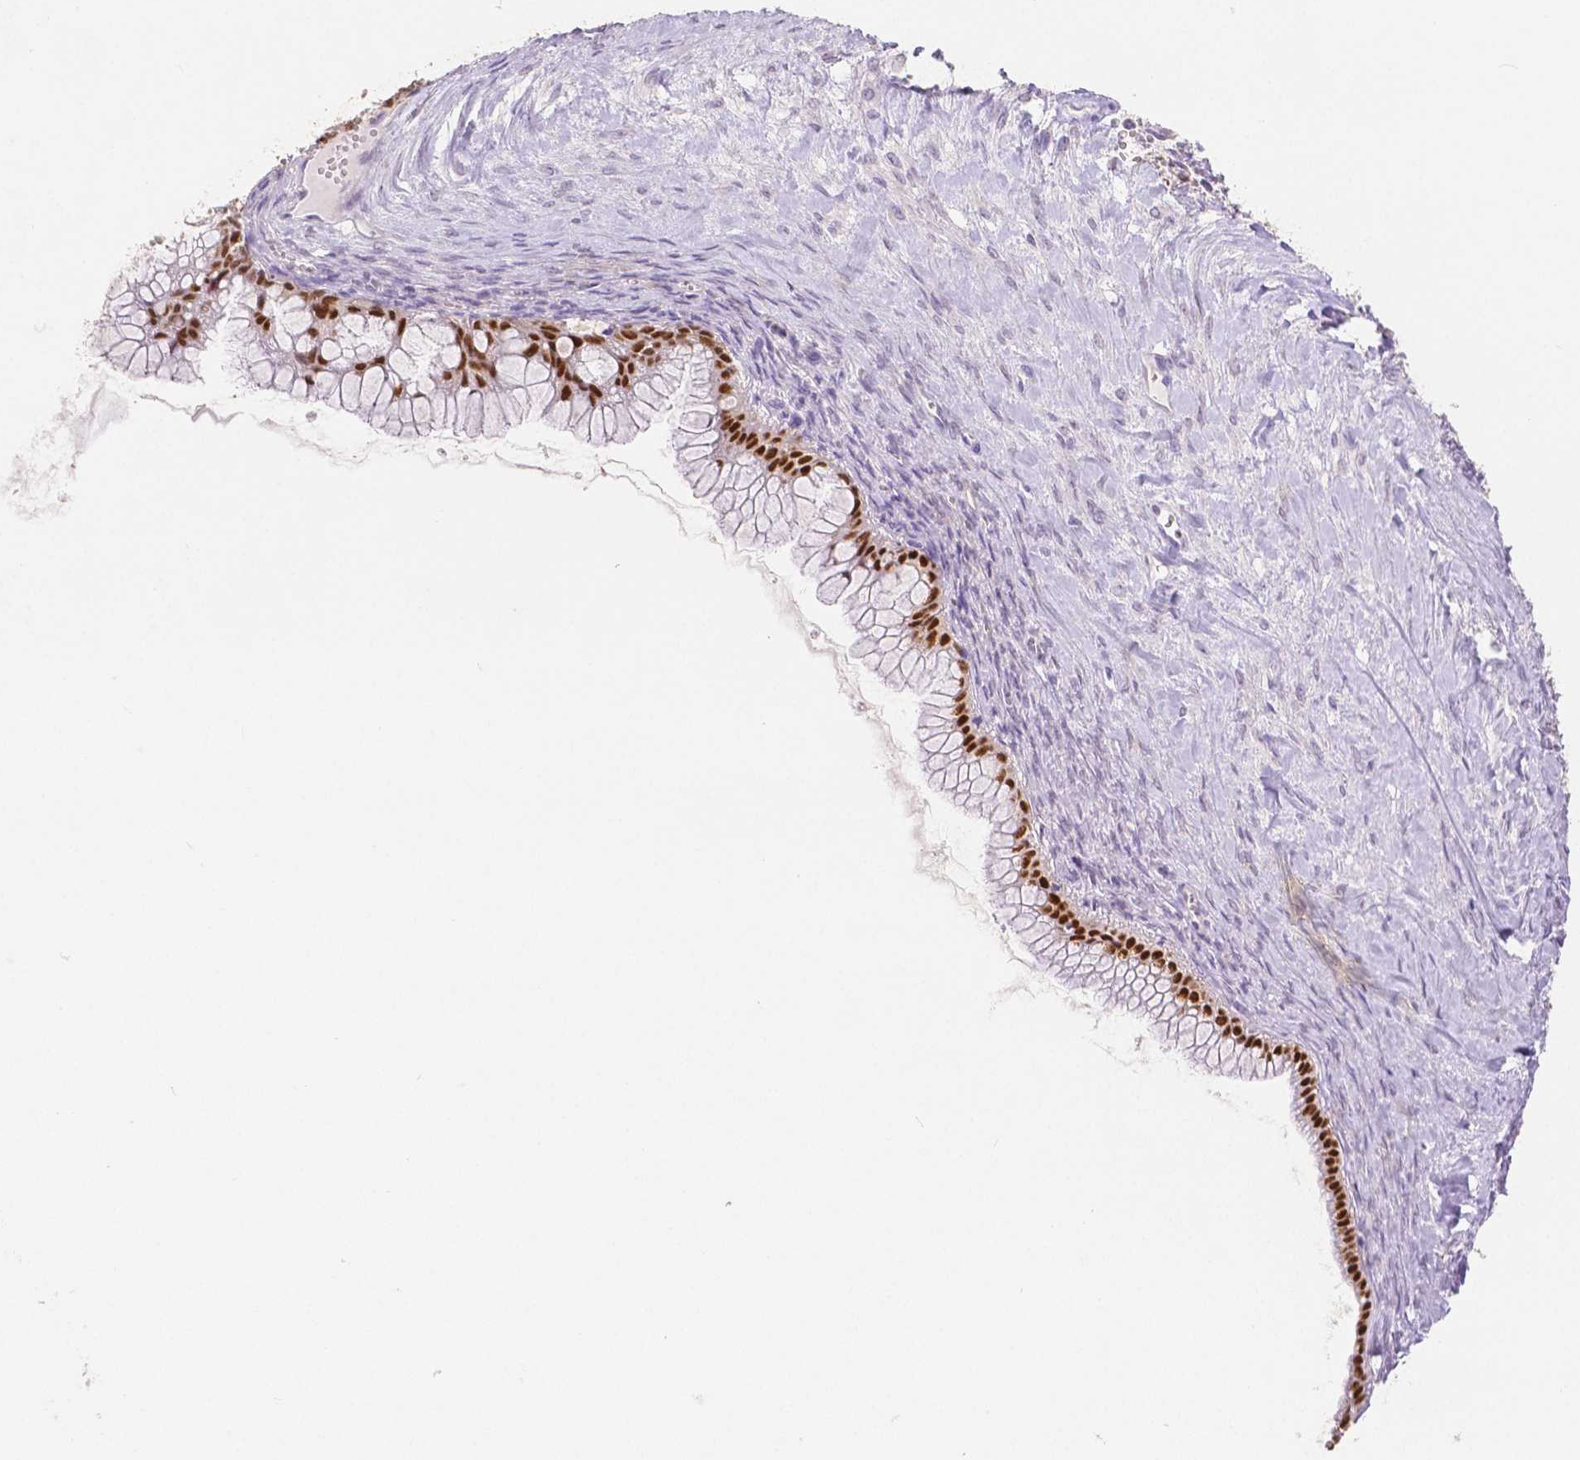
{"staining": {"intensity": "strong", "quantity": ">75%", "location": "nuclear"}, "tissue": "ovarian cancer", "cell_type": "Tumor cells", "image_type": "cancer", "snomed": [{"axis": "morphology", "description": "Cystadenocarcinoma, mucinous, NOS"}, {"axis": "topography", "description": "Ovary"}], "caption": "Immunohistochemical staining of ovarian cancer (mucinous cystadenocarcinoma) shows strong nuclear protein staining in about >75% of tumor cells.", "gene": "HNF1B", "patient": {"sex": "female", "age": 41}}